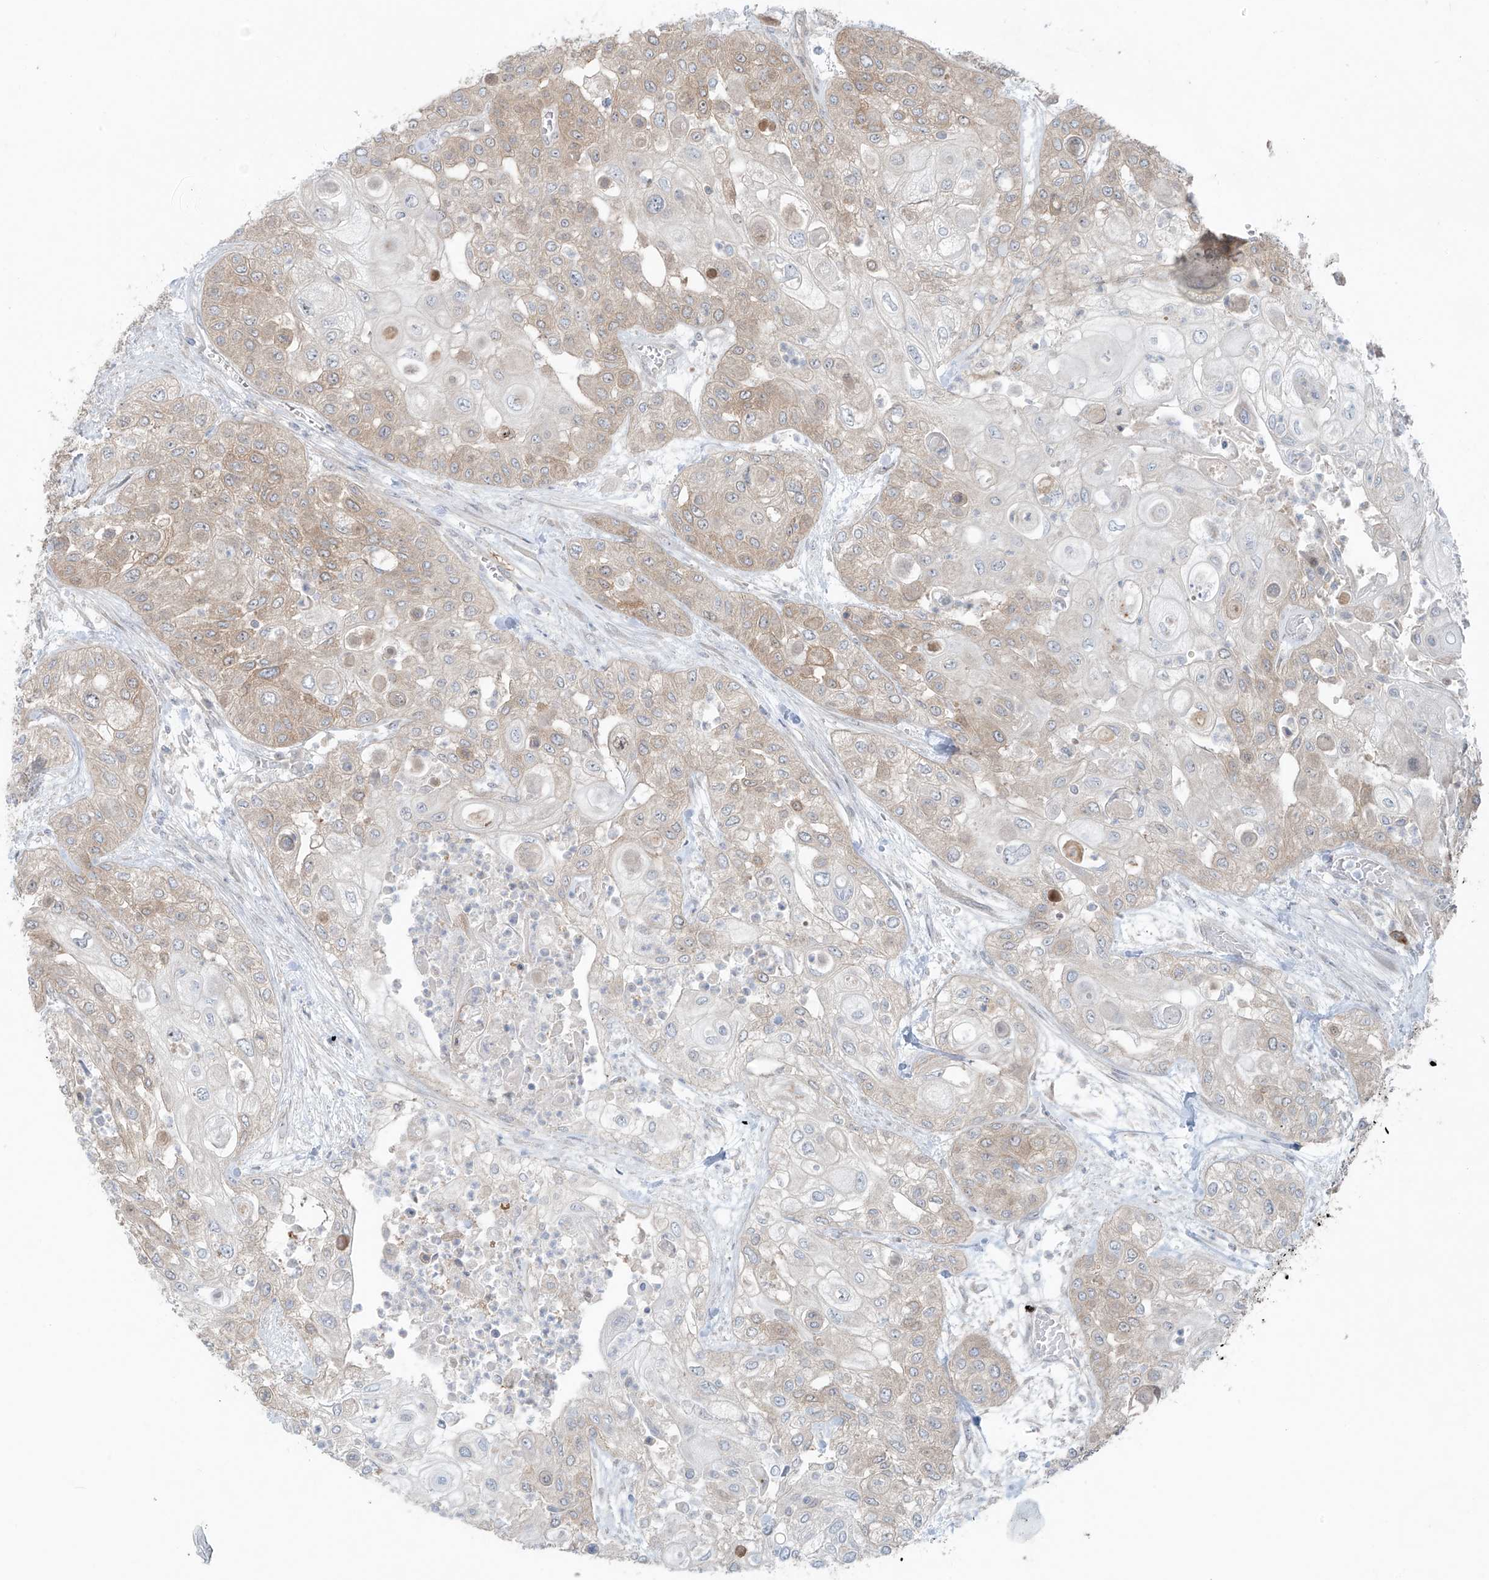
{"staining": {"intensity": "weak", "quantity": "25%-75%", "location": "cytoplasmic/membranous"}, "tissue": "urothelial cancer", "cell_type": "Tumor cells", "image_type": "cancer", "snomed": [{"axis": "morphology", "description": "Urothelial carcinoma, High grade"}, {"axis": "topography", "description": "Urinary bladder"}], "caption": "The image shows a brown stain indicating the presence of a protein in the cytoplasmic/membranous of tumor cells in urothelial carcinoma (high-grade).", "gene": "PPAT", "patient": {"sex": "female", "age": 79}}